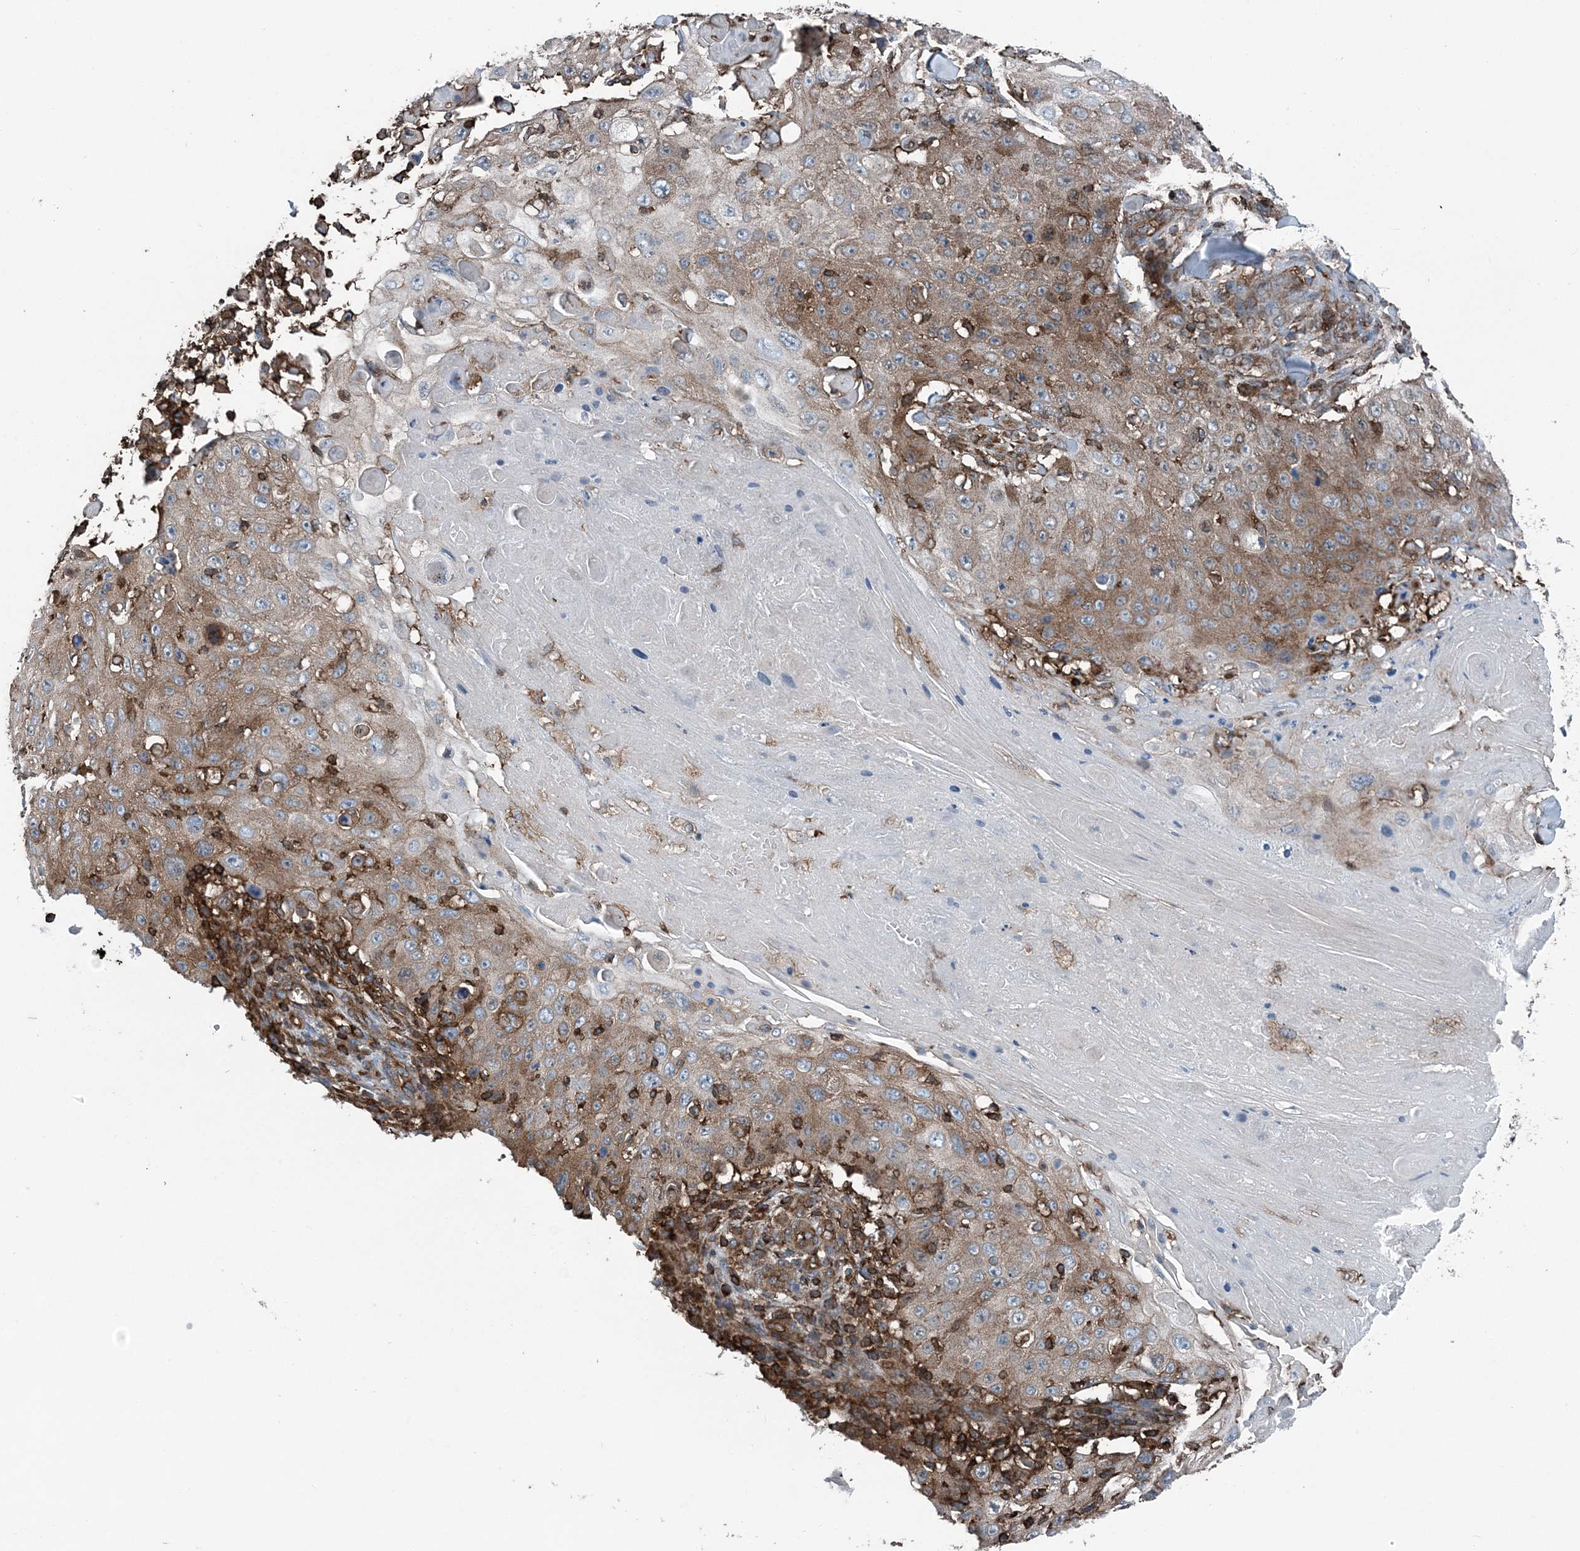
{"staining": {"intensity": "moderate", "quantity": ">75%", "location": "cytoplasmic/membranous"}, "tissue": "skin cancer", "cell_type": "Tumor cells", "image_type": "cancer", "snomed": [{"axis": "morphology", "description": "Squamous cell carcinoma, NOS"}, {"axis": "topography", "description": "Skin"}], "caption": "An IHC micrograph of tumor tissue is shown. Protein staining in brown shows moderate cytoplasmic/membranous positivity in skin cancer within tumor cells.", "gene": "CFL1", "patient": {"sex": "male", "age": 86}}